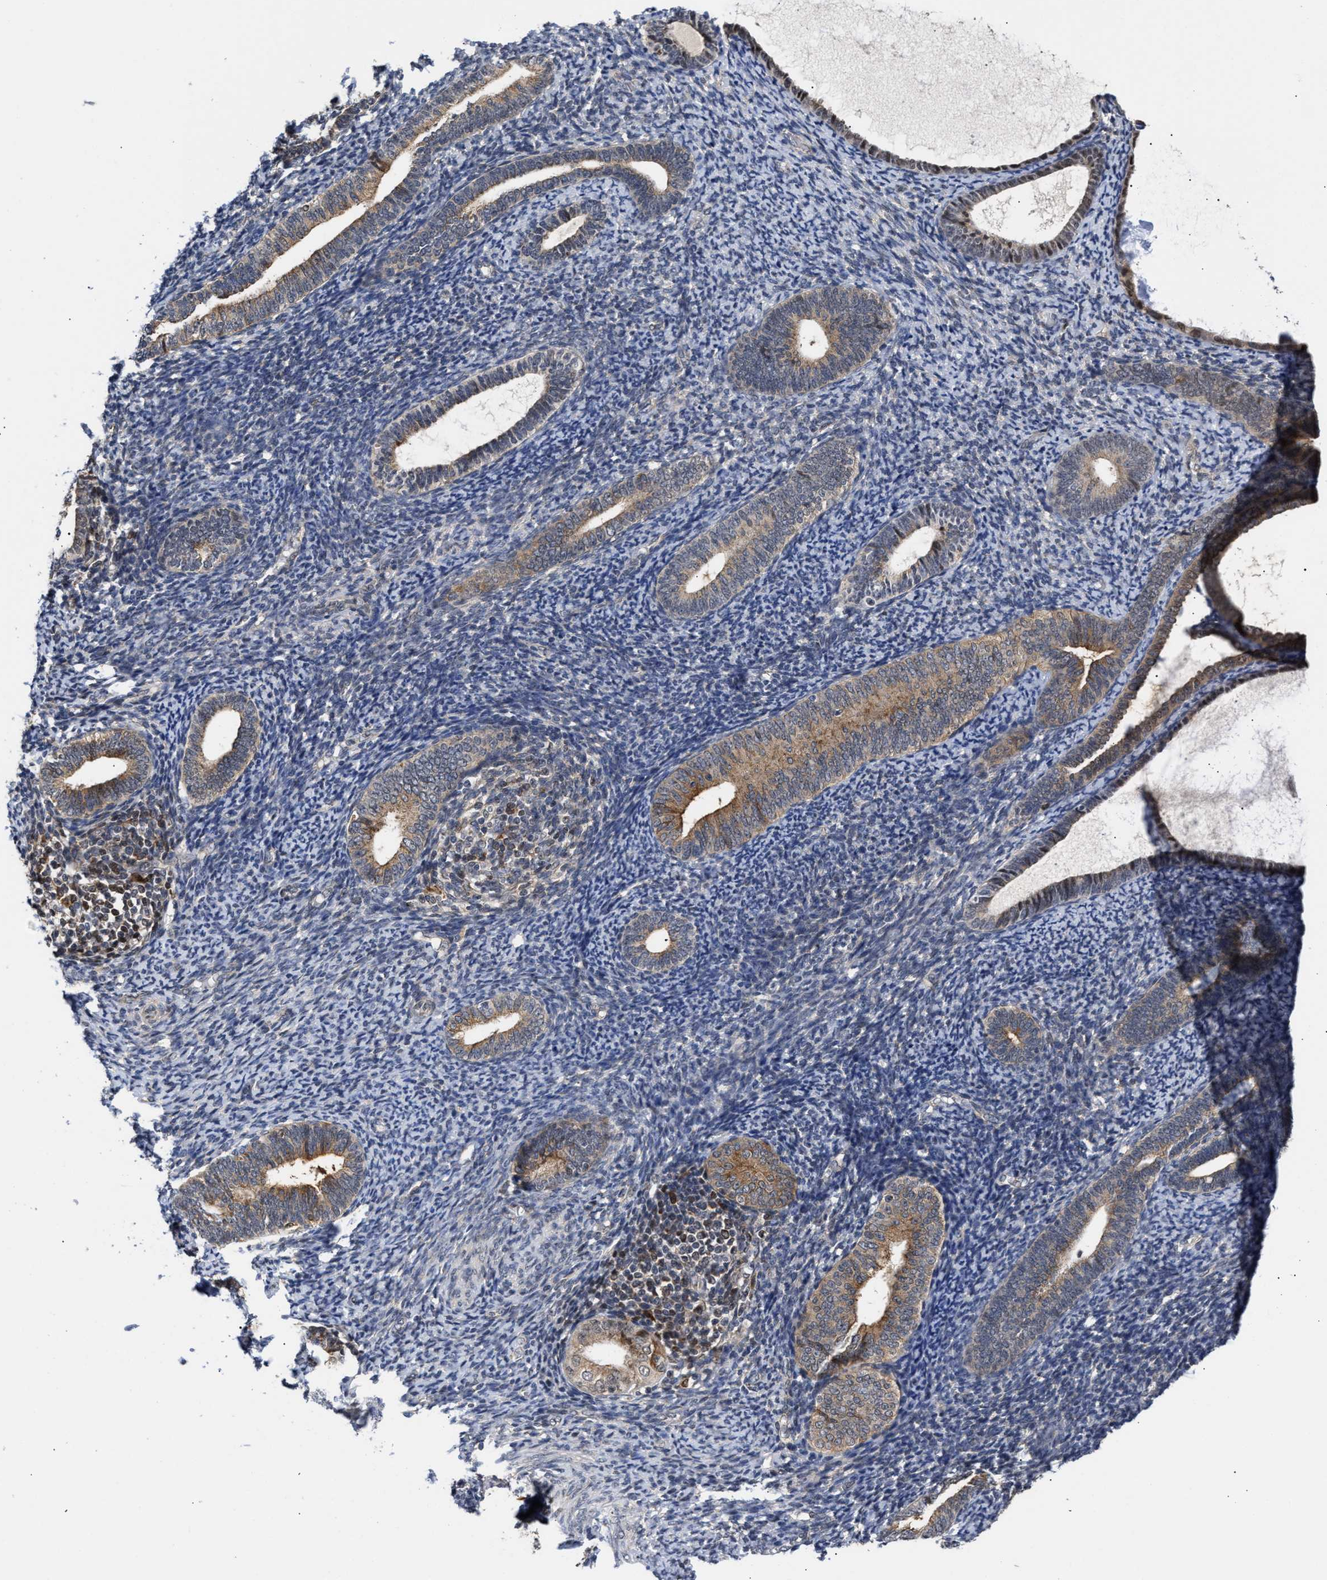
{"staining": {"intensity": "negative", "quantity": "none", "location": "none"}, "tissue": "endometrium", "cell_type": "Cells in endometrial stroma", "image_type": "normal", "snomed": [{"axis": "morphology", "description": "Normal tissue, NOS"}, {"axis": "topography", "description": "Endometrium"}], "caption": "Normal endometrium was stained to show a protein in brown. There is no significant positivity in cells in endometrial stroma.", "gene": "CLIP2", "patient": {"sex": "female", "age": 66}}